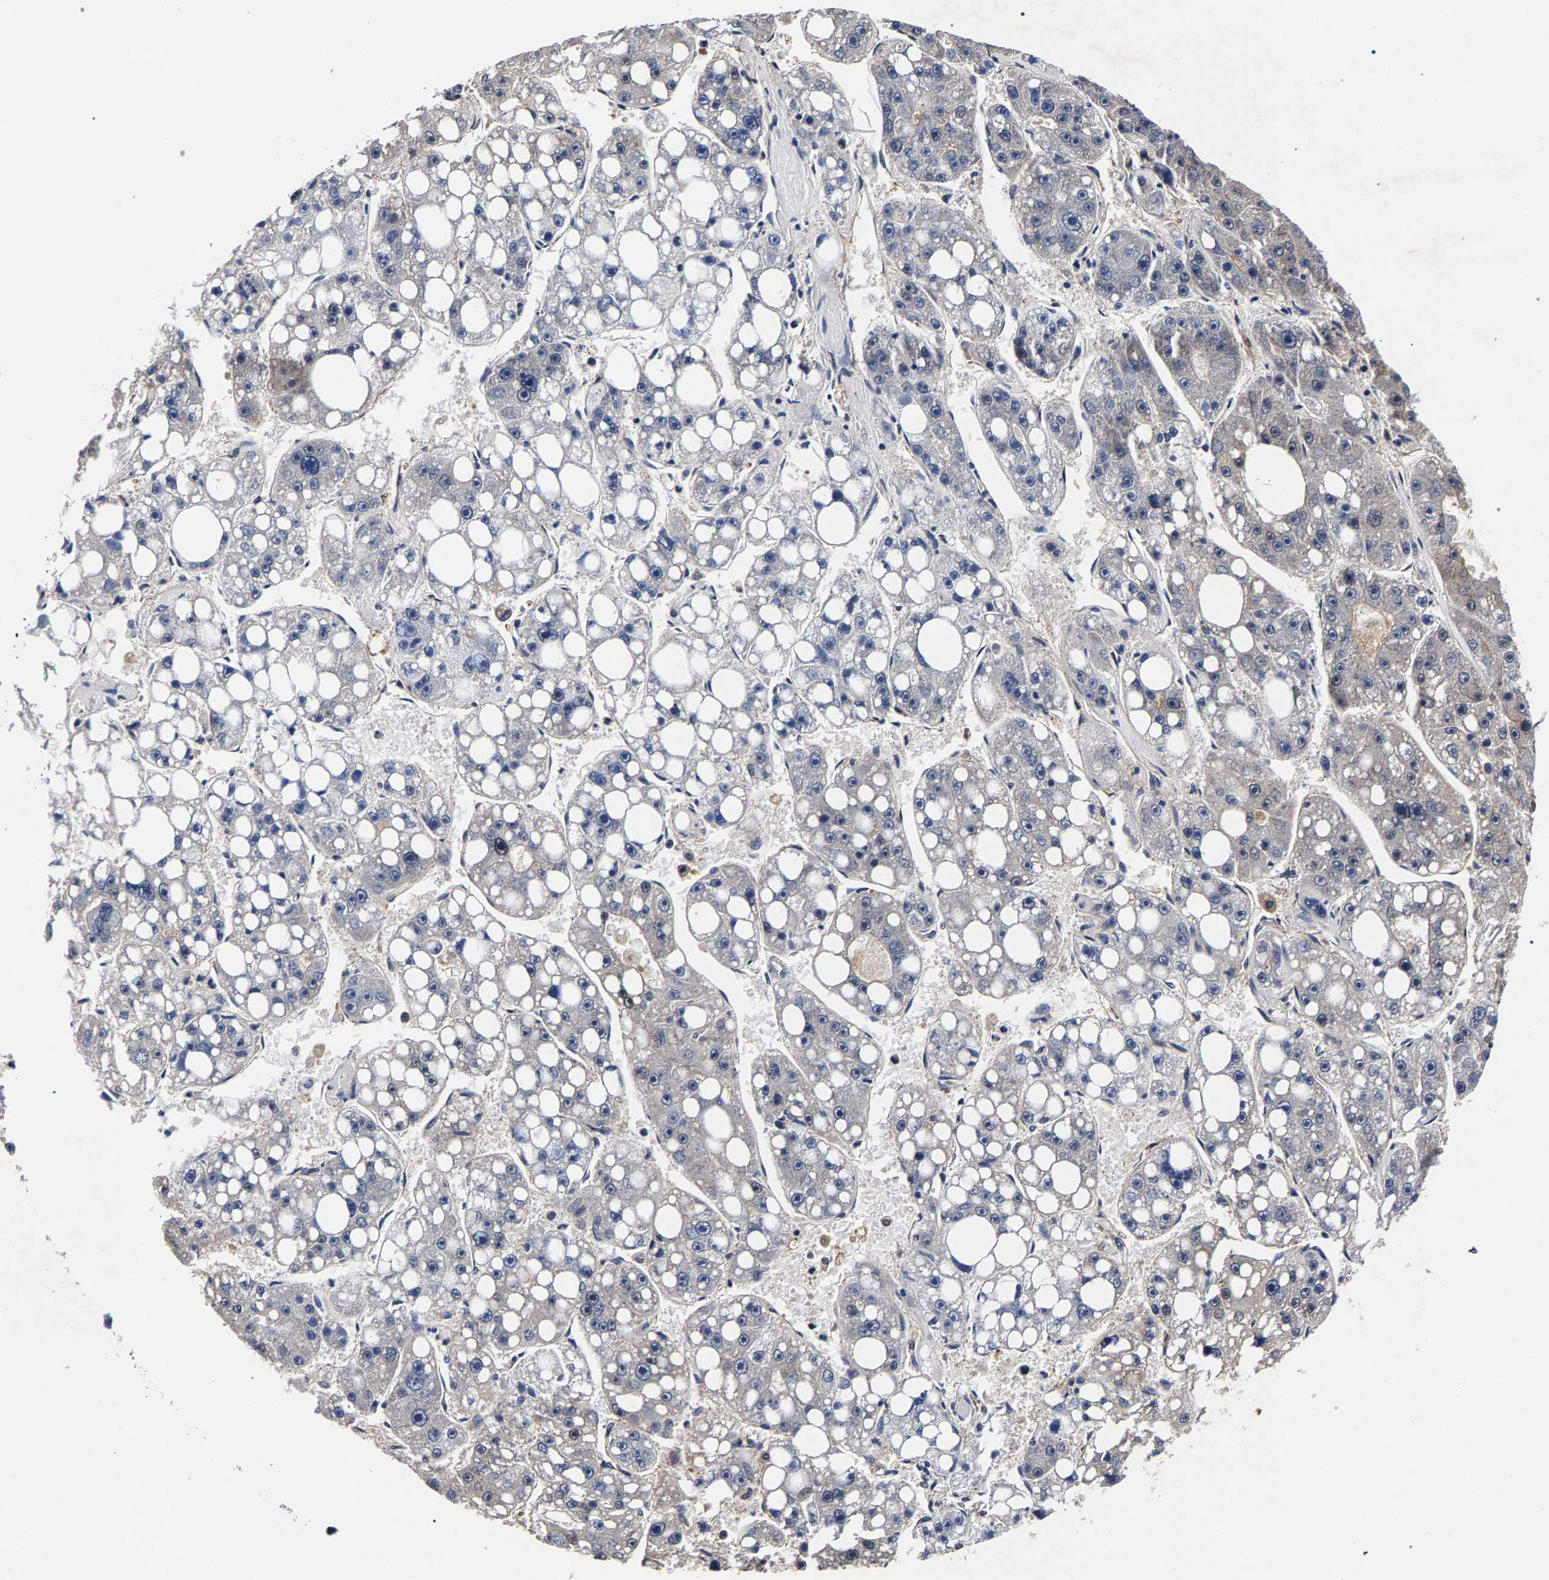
{"staining": {"intensity": "negative", "quantity": "none", "location": "none"}, "tissue": "liver cancer", "cell_type": "Tumor cells", "image_type": "cancer", "snomed": [{"axis": "morphology", "description": "Carcinoma, Hepatocellular, NOS"}, {"axis": "topography", "description": "Liver"}], "caption": "Immunohistochemistry (IHC) photomicrograph of neoplastic tissue: liver cancer stained with DAB exhibits no significant protein expression in tumor cells.", "gene": "MARCHF7", "patient": {"sex": "female", "age": 61}}